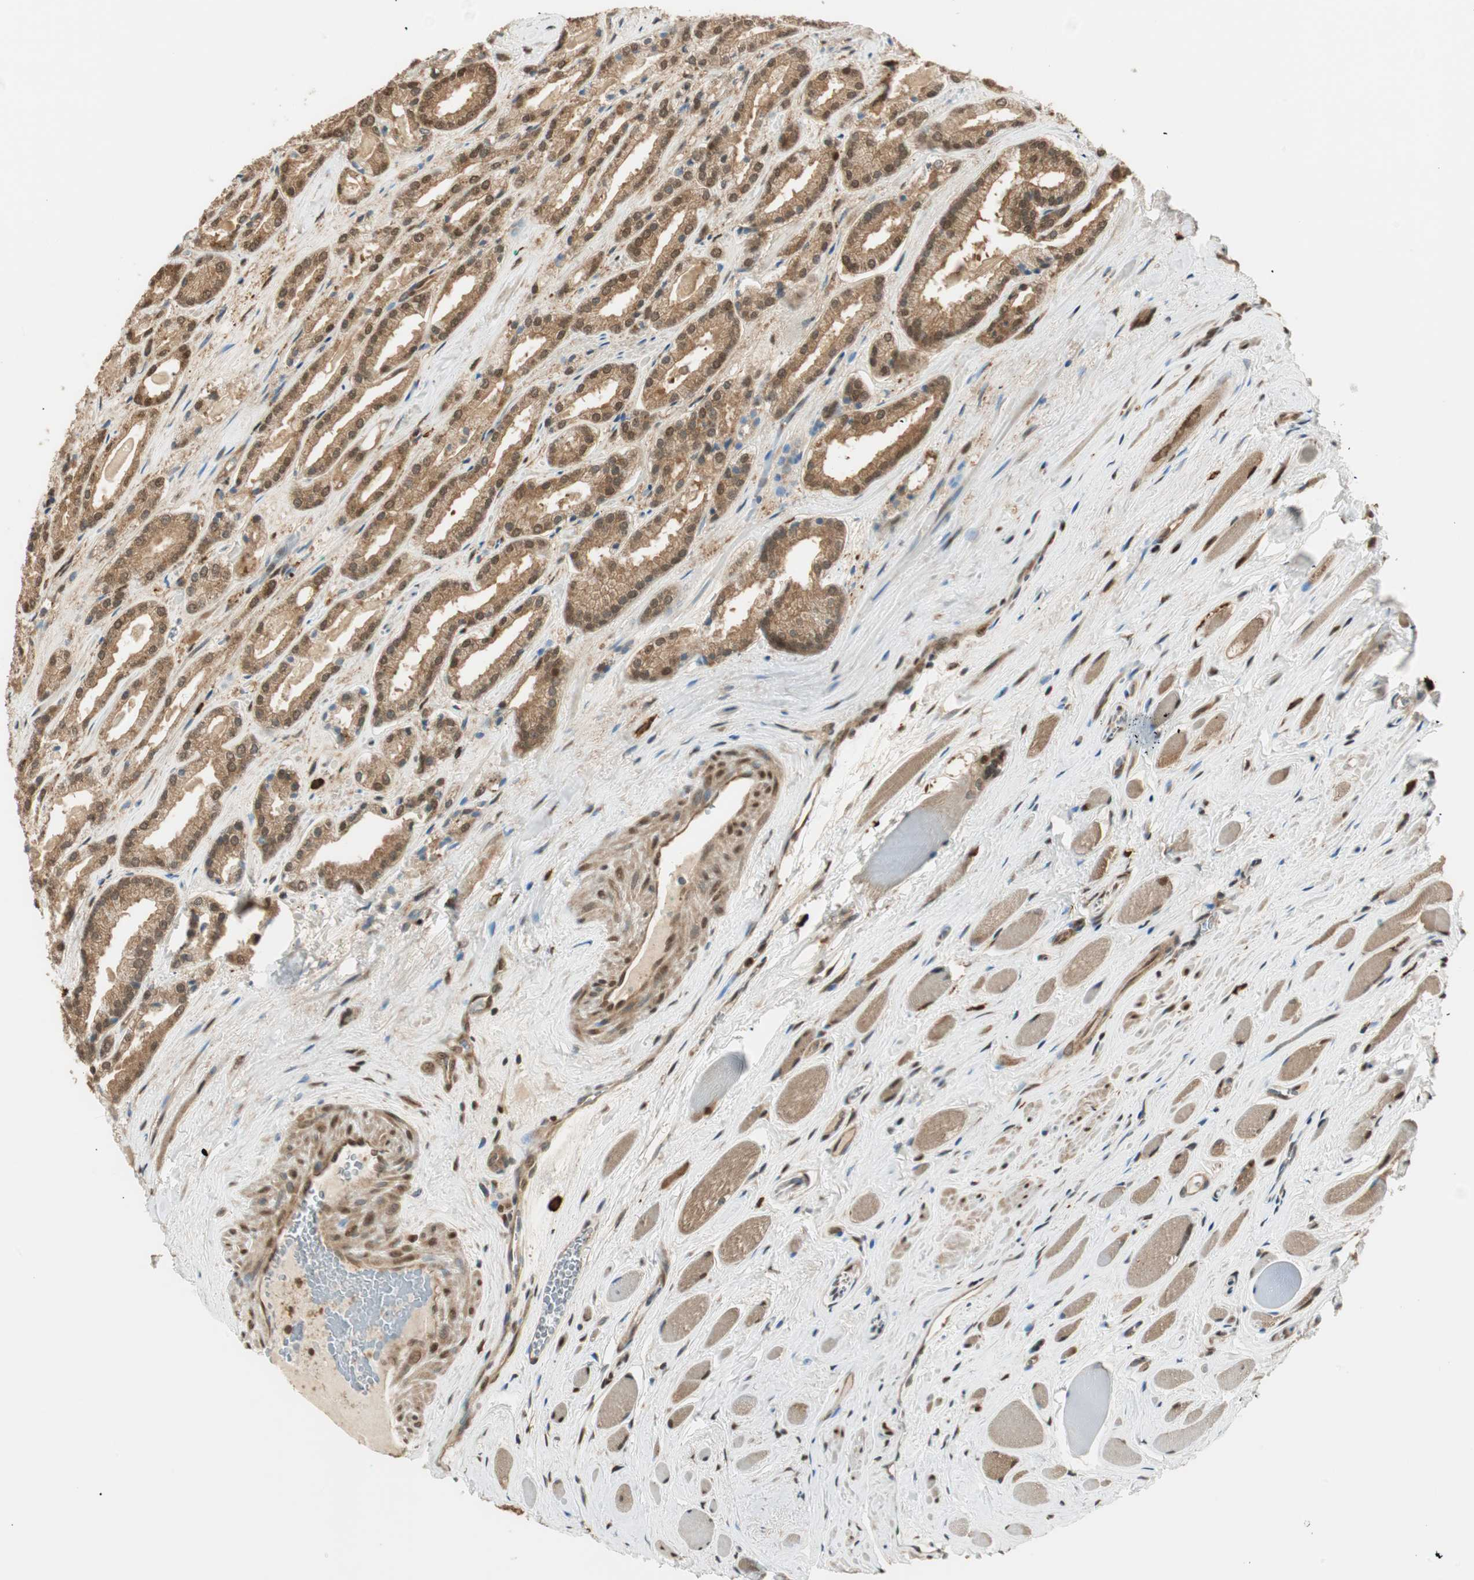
{"staining": {"intensity": "moderate", "quantity": ">75%", "location": "cytoplasmic/membranous,nuclear"}, "tissue": "prostate cancer", "cell_type": "Tumor cells", "image_type": "cancer", "snomed": [{"axis": "morphology", "description": "Adenocarcinoma, Low grade"}, {"axis": "topography", "description": "Prostate"}], "caption": "Approximately >75% of tumor cells in low-grade adenocarcinoma (prostate) show moderate cytoplasmic/membranous and nuclear protein staining as visualized by brown immunohistochemical staining.", "gene": "ZNF443", "patient": {"sex": "male", "age": 59}}